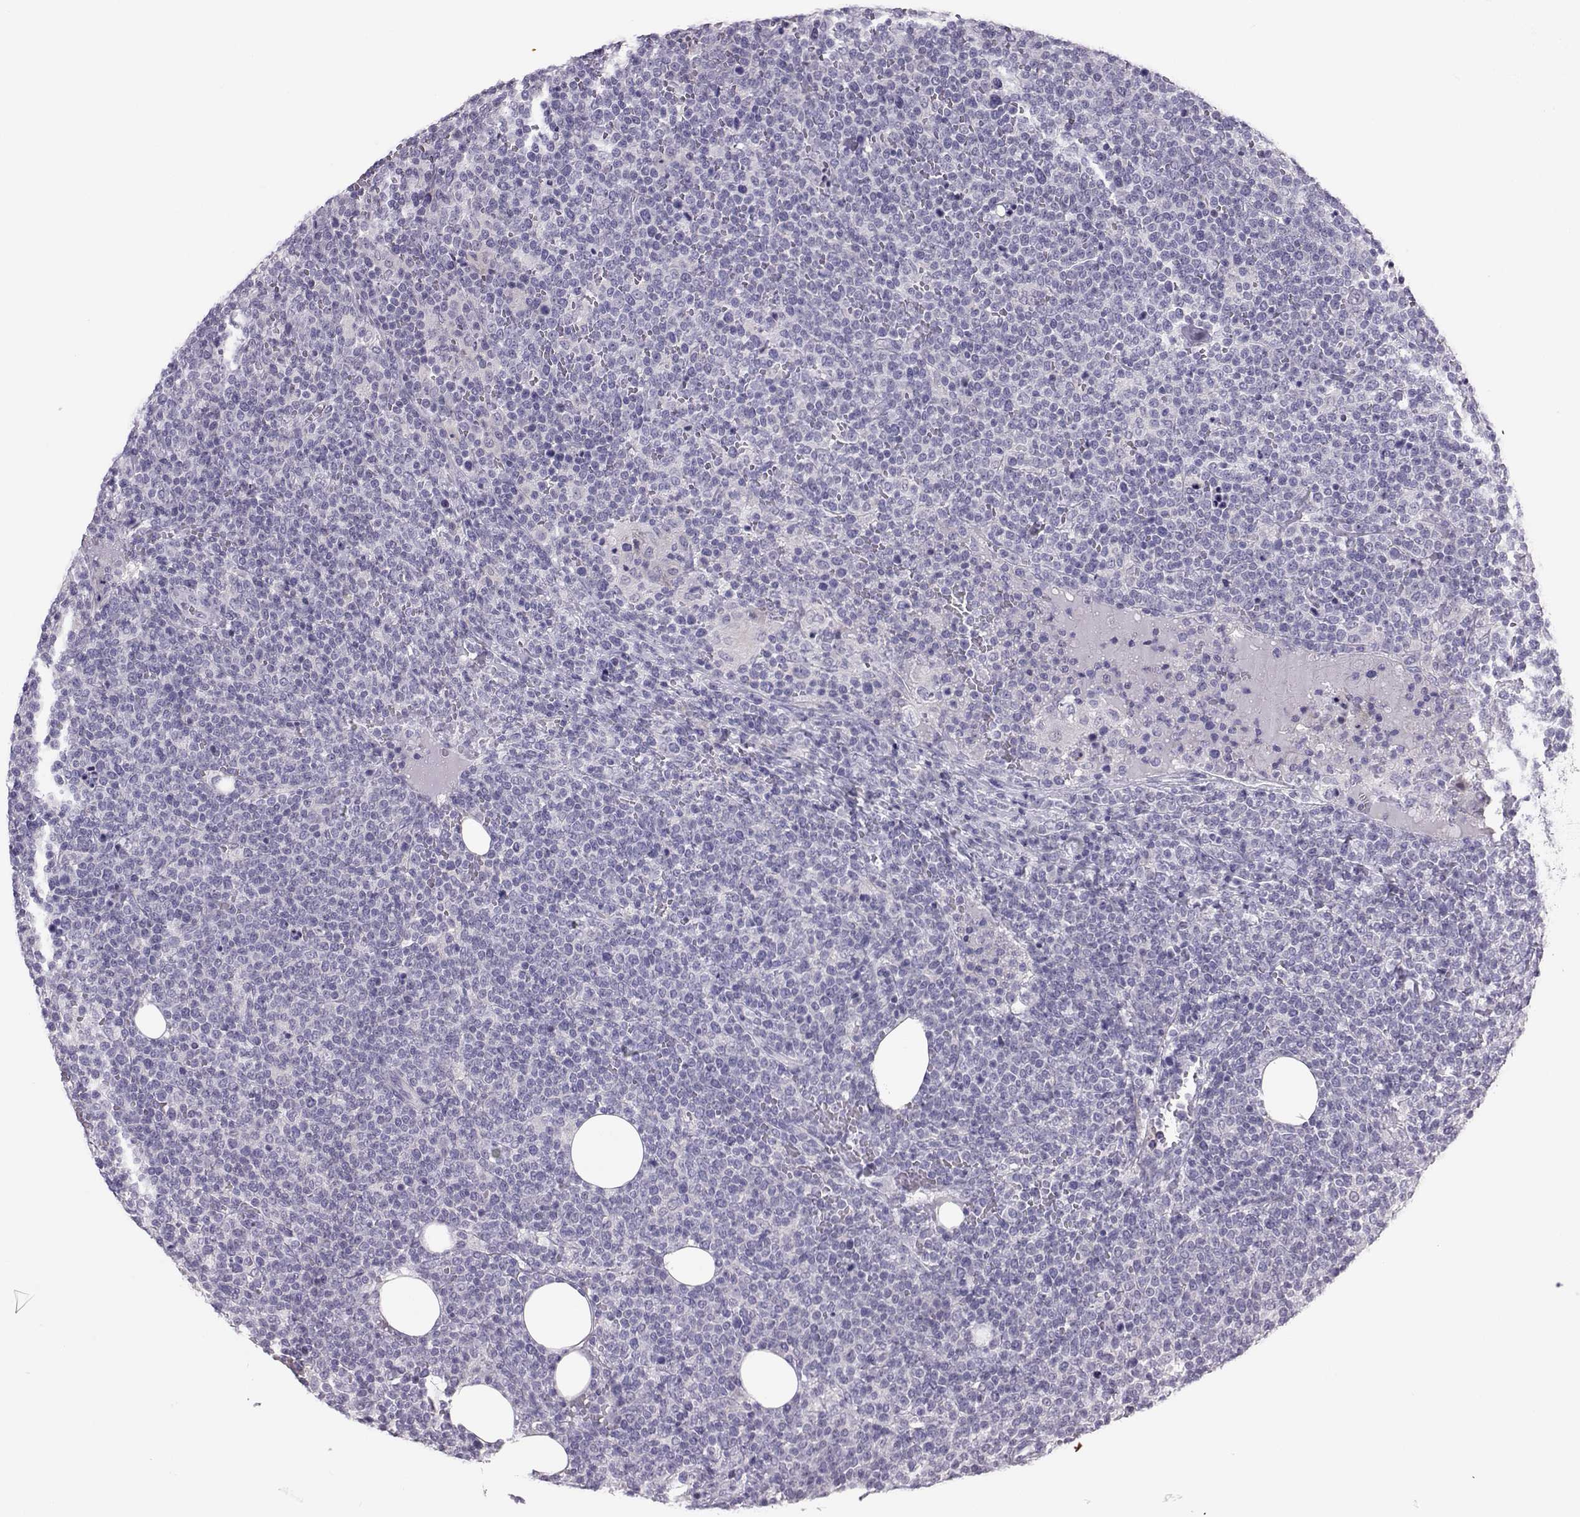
{"staining": {"intensity": "negative", "quantity": "none", "location": "none"}, "tissue": "lymphoma", "cell_type": "Tumor cells", "image_type": "cancer", "snomed": [{"axis": "morphology", "description": "Malignant lymphoma, non-Hodgkin's type, High grade"}, {"axis": "topography", "description": "Lymph node"}], "caption": "The histopathology image shows no significant expression in tumor cells of lymphoma.", "gene": "TRPM7", "patient": {"sex": "male", "age": 61}}